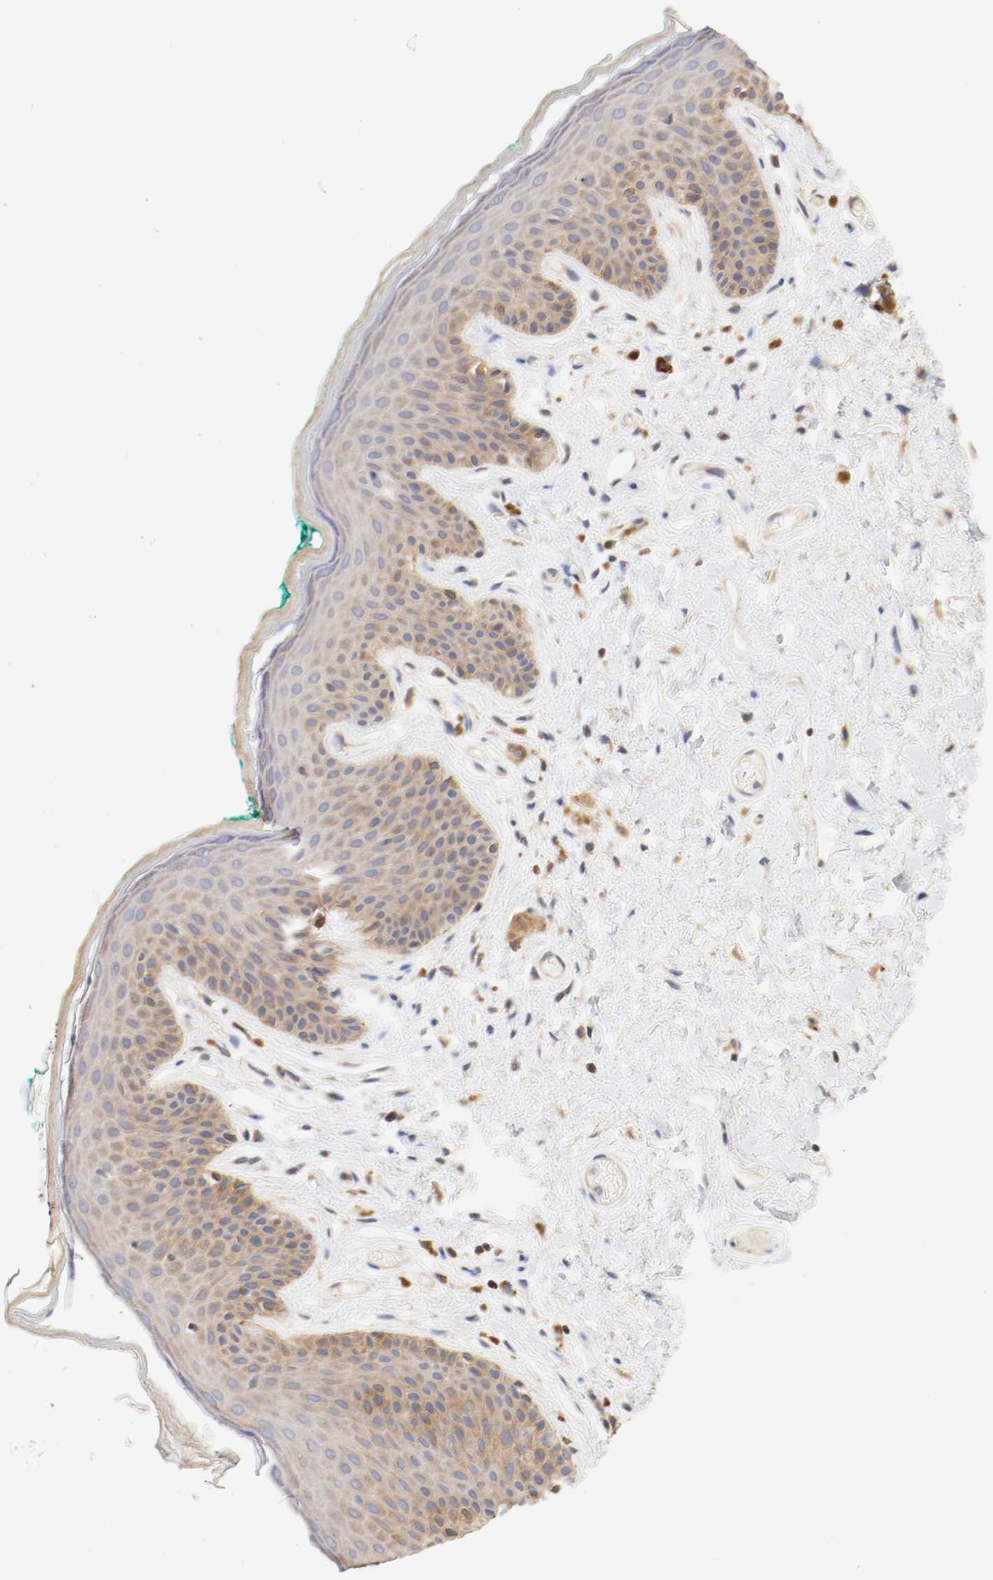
{"staining": {"intensity": "moderate", "quantity": "25%-75%", "location": "cytoplasmic/membranous"}, "tissue": "skin", "cell_type": "Epidermal cells", "image_type": "normal", "snomed": [{"axis": "morphology", "description": "Normal tissue, NOS"}, {"axis": "topography", "description": "Anal"}], "caption": "The image demonstrates immunohistochemical staining of normal skin. There is moderate cytoplasmic/membranous expression is seen in about 25%-75% of epidermal cells. (DAB IHC, brown staining for protein, blue staining for nuclei).", "gene": "GIT1", "patient": {"sex": "male", "age": 74}}